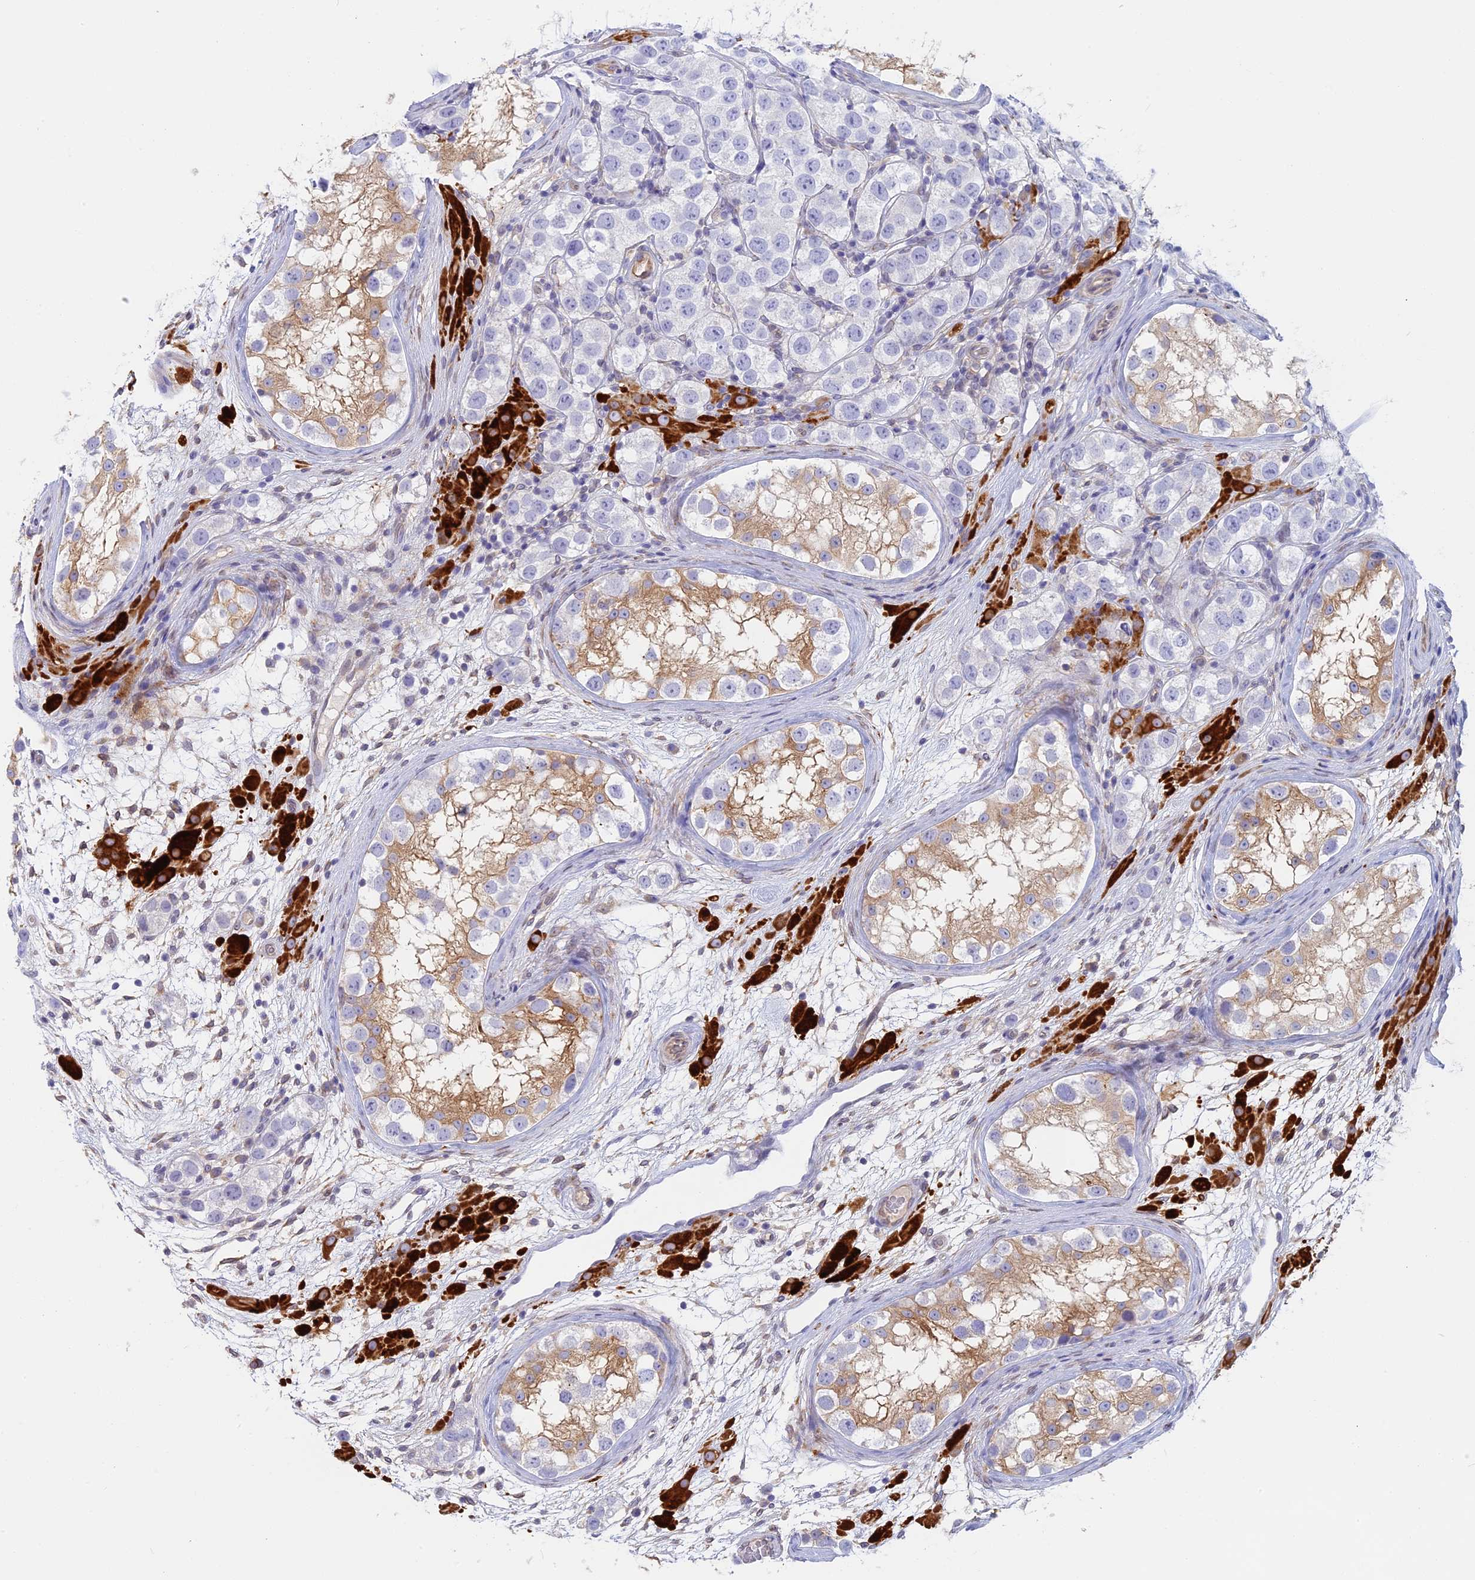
{"staining": {"intensity": "negative", "quantity": "none", "location": "none"}, "tissue": "testis cancer", "cell_type": "Tumor cells", "image_type": "cancer", "snomed": [{"axis": "morphology", "description": "Seminoma, NOS"}, {"axis": "topography", "description": "Testis"}], "caption": "DAB immunohistochemical staining of testis cancer displays no significant positivity in tumor cells.", "gene": "TLCD1", "patient": {"sex": "male", "age": 28}}